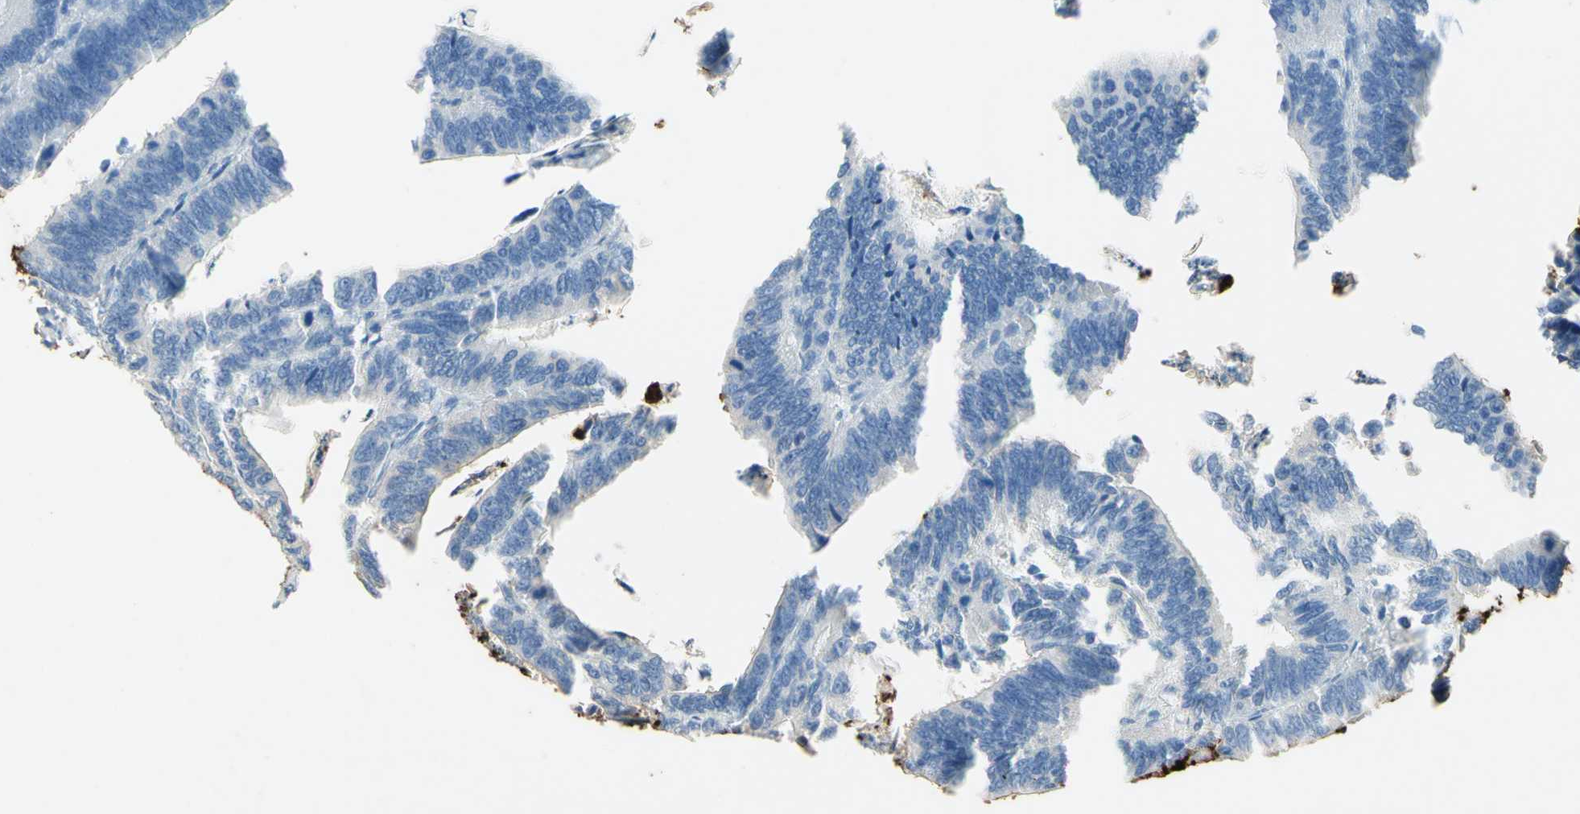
{"staining": {"intensity": "negative", "quantity": "none", "location": "none"}, "tissue": "colorectal cancer", "cell_type": "Tumor cells", "image_type": "cancer", "snomed": [{"axis": "morphology", "description": "Adenocarcinoma, NOS"}, {"axis": "topography", "description": "Colon"}], "caption": "There is no significant positivity in tumor cells of colorectal cancer (adenocarcinoma).", "gene": "NFKBIZ", "patient": {"sex": "male", "age": 72}}